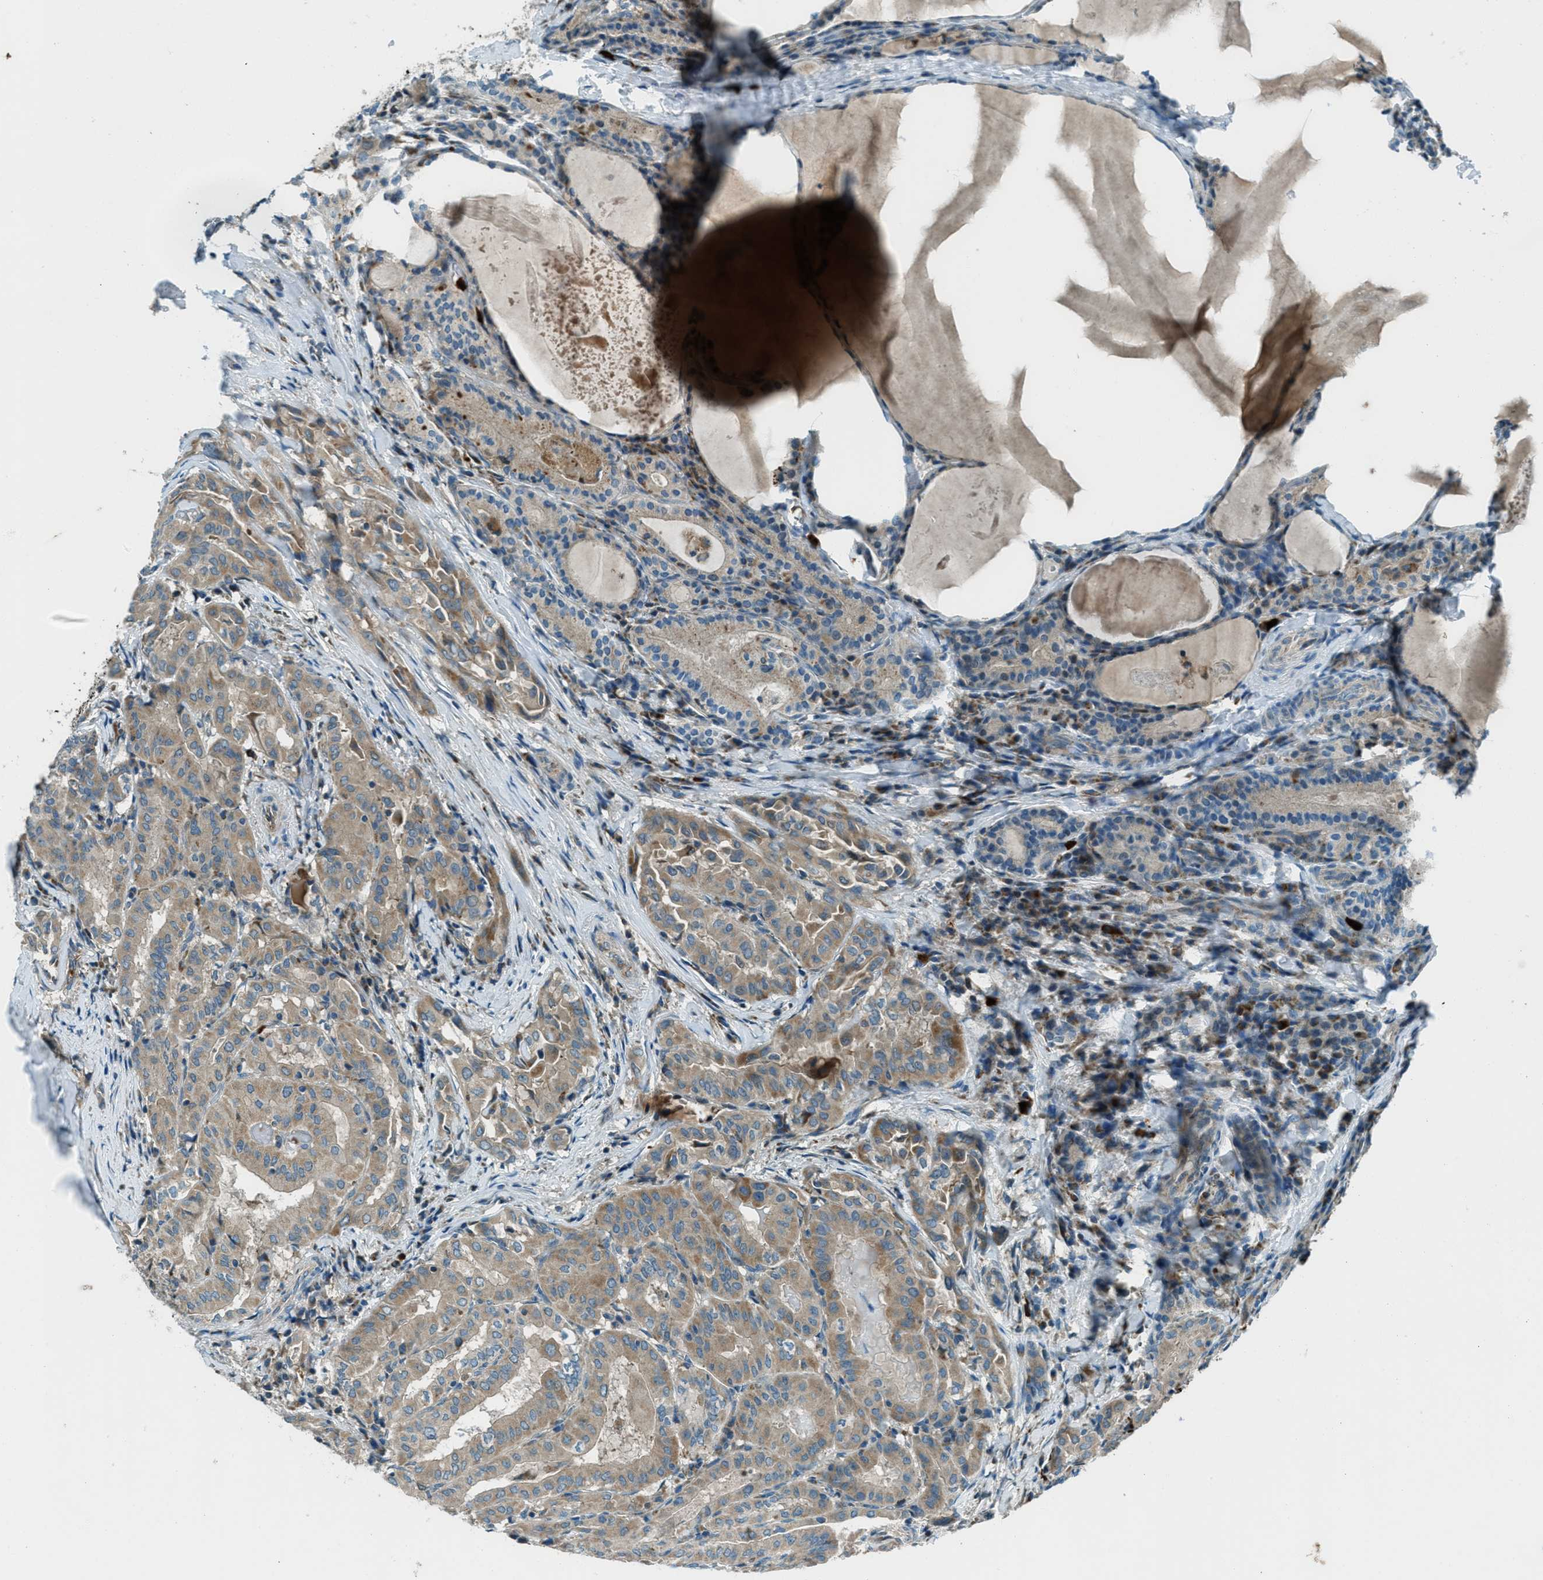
{"staining": {"intensity": "moderate", "quantity": ">75%", "location": "cytoplasmic/membranous"}, "tissue": "thyroid cancer", "cell_type": "Tumor cells", "image_type": "cancer", "snomed": [{"axis": "morphology", "description": "Papillary adenocarcinoma, NOS"}, {"axis": "topography", "description": "Thyroid gland"}], "caption": "Immunohistochemical staining of thyroid cancer (papillary adenocarcinoma) exhibits moderate cytoplasmic/membranous protein expression in approximately >75% of tumor cells.", "gene": "FAR1", "patient": {"sex": "female", "age": 42}}